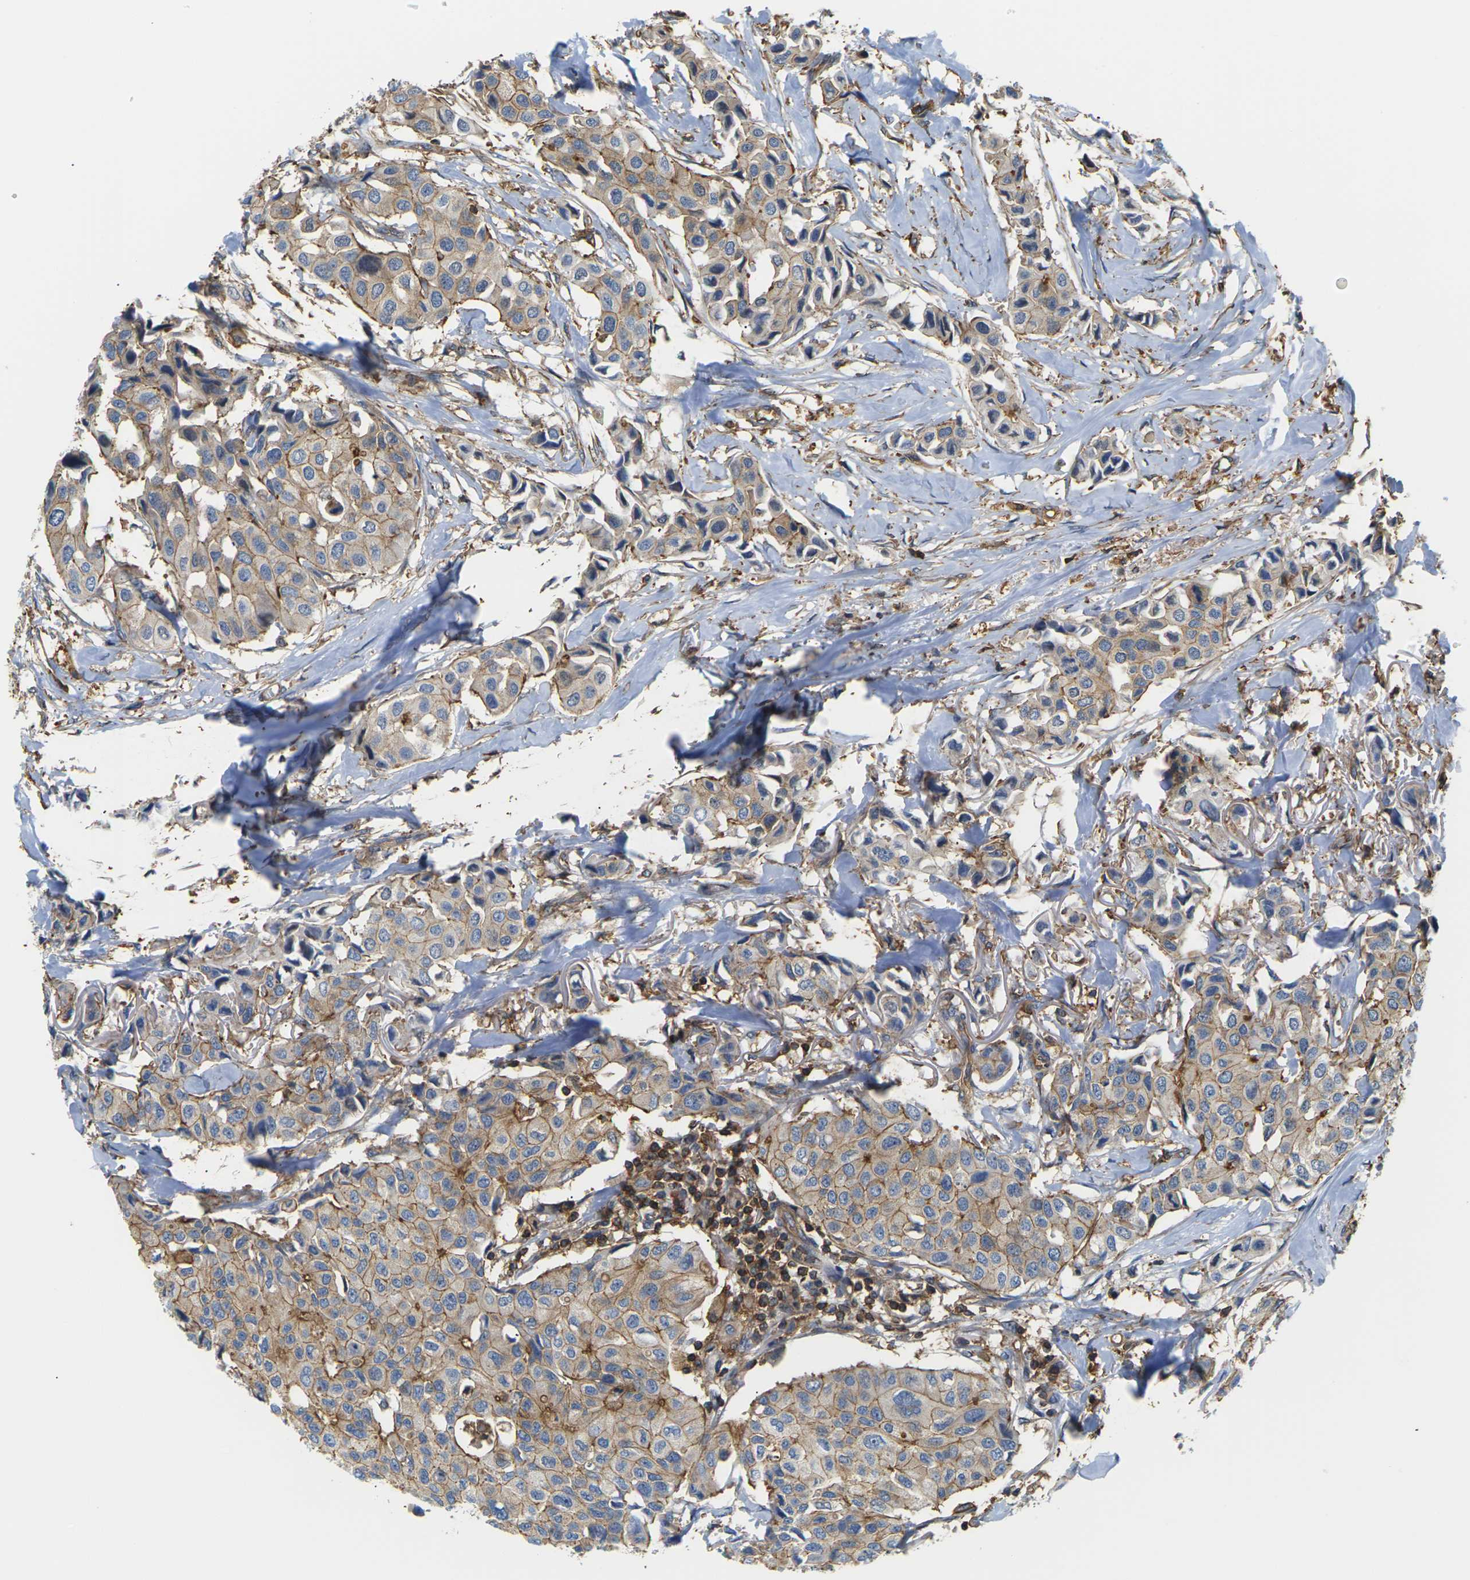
{"staining": {"intensity": "moderate", "quantity": ">75%", "location": "cytoplasmic/membranous"}, "tissue": "breast cancer", "cell_type": "Tumor cells", "image_type": "cancer", "snomed": [{"axis": "morphology", "description": "Duct carcinoma"}, {"axis": "topography", "description": "Breast"}], "caption": "Immunohistochemical staining of human breast cancer (infiltrating ductal carcinoma) reveals moderate cytoplasmic/membranous protein staining in about >75% of tumor cells.", "gene": "IQGAP1", "patient": {"sex": "female", "age": 80}}